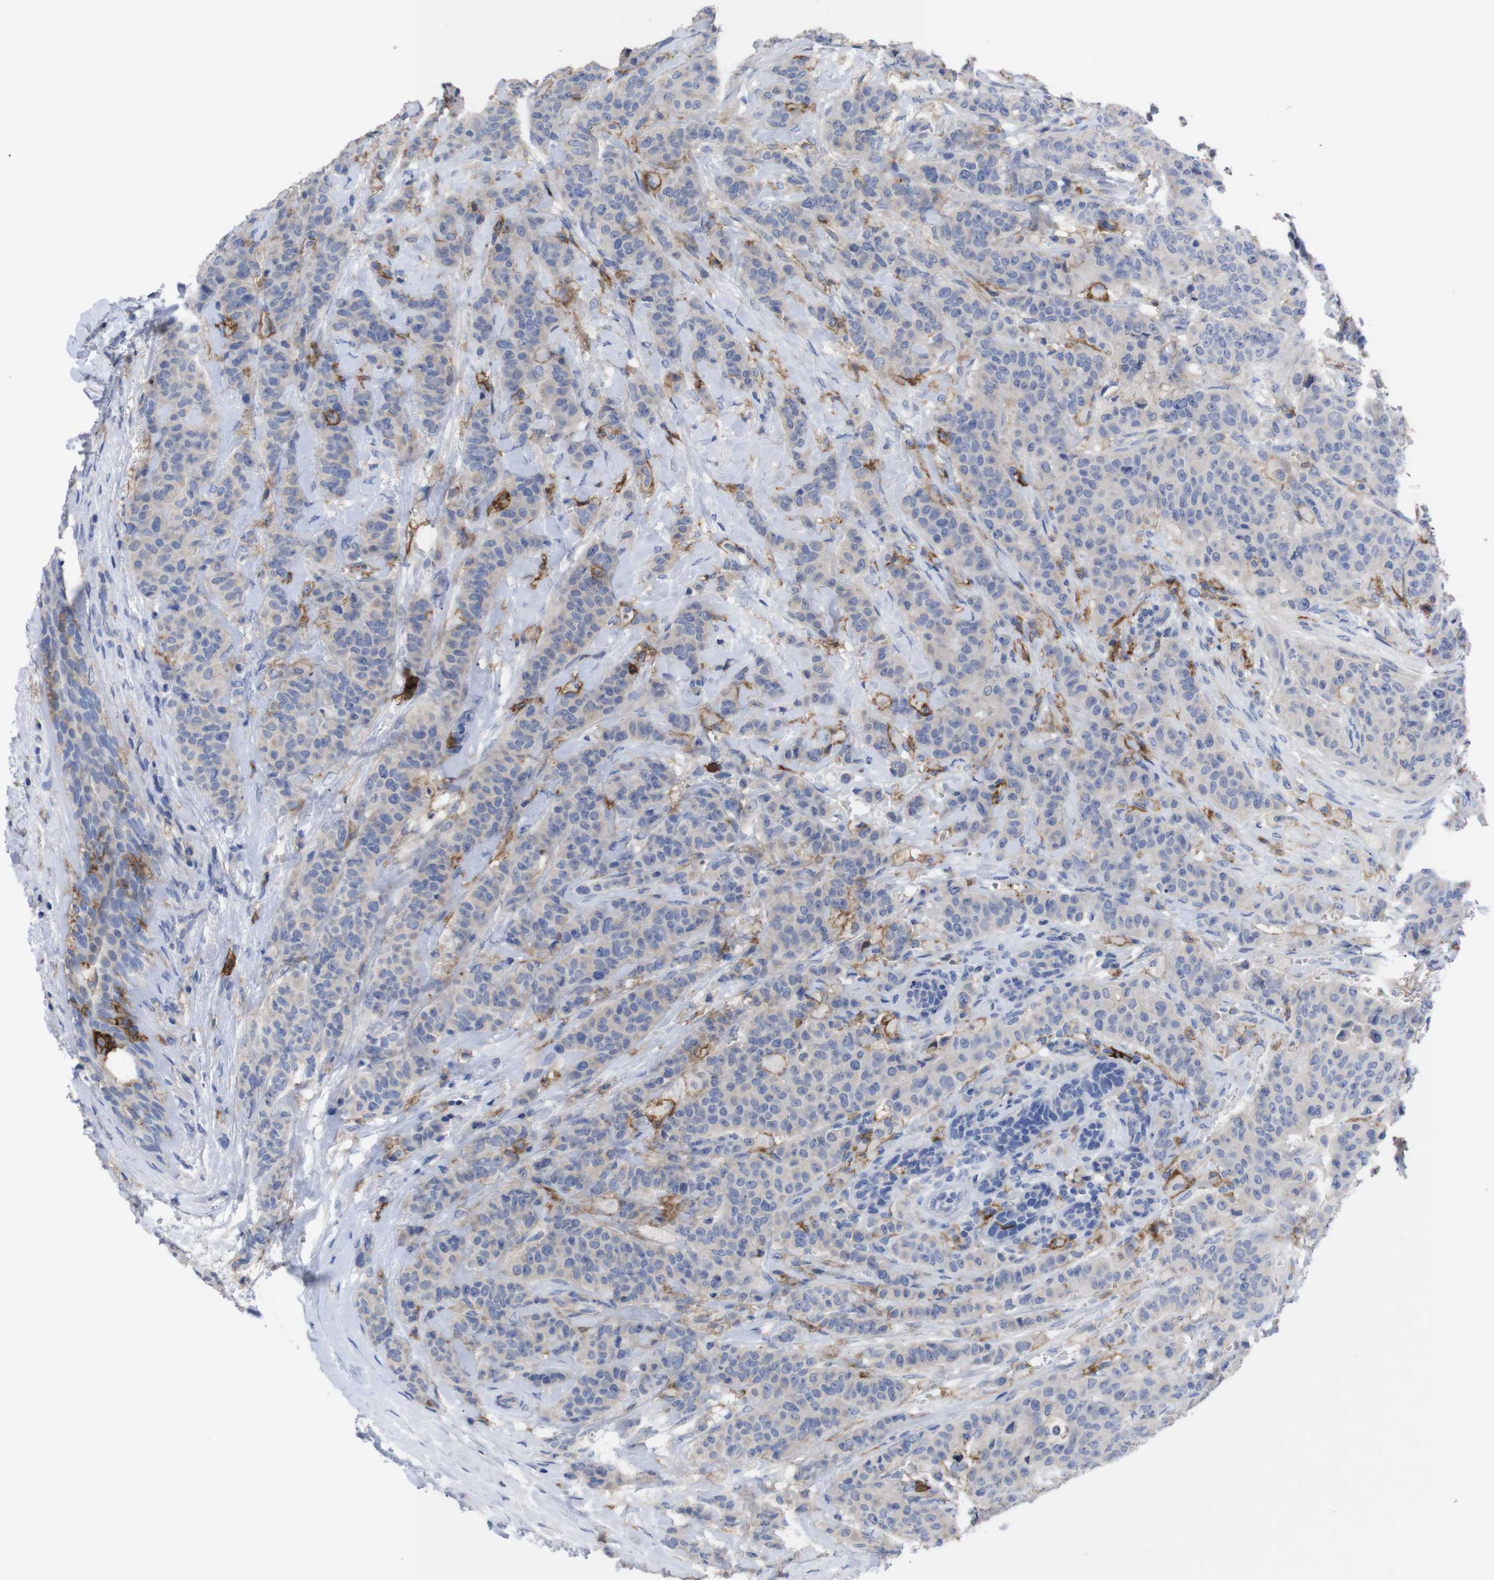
{"staining": {"intensity": "weak", "quantity": "<25%", "location": "cytoplasmic/membranous"}, "tissue": "breast cancer", "cell_type": "Tumor cells", "image_type": "cancer", "snomed": [{"axis": "morphology", "description": "Normal tissue, NOS"}, {"axis": "morphology", "description": "Duct carcinoma"}, {"axis": "topography", "description": "Breast"}], "caption": "Breast cancer (infiltrating ductal carcinoma) was stained to show a protein in brown. There is no significant positivity in tumor cells. The staining is performed using DAB brown chromogen with nuclei counter-stained in using hematoxylin.", "gene": "C5AR1", "patient": {"sex": "female", "age": 40}}